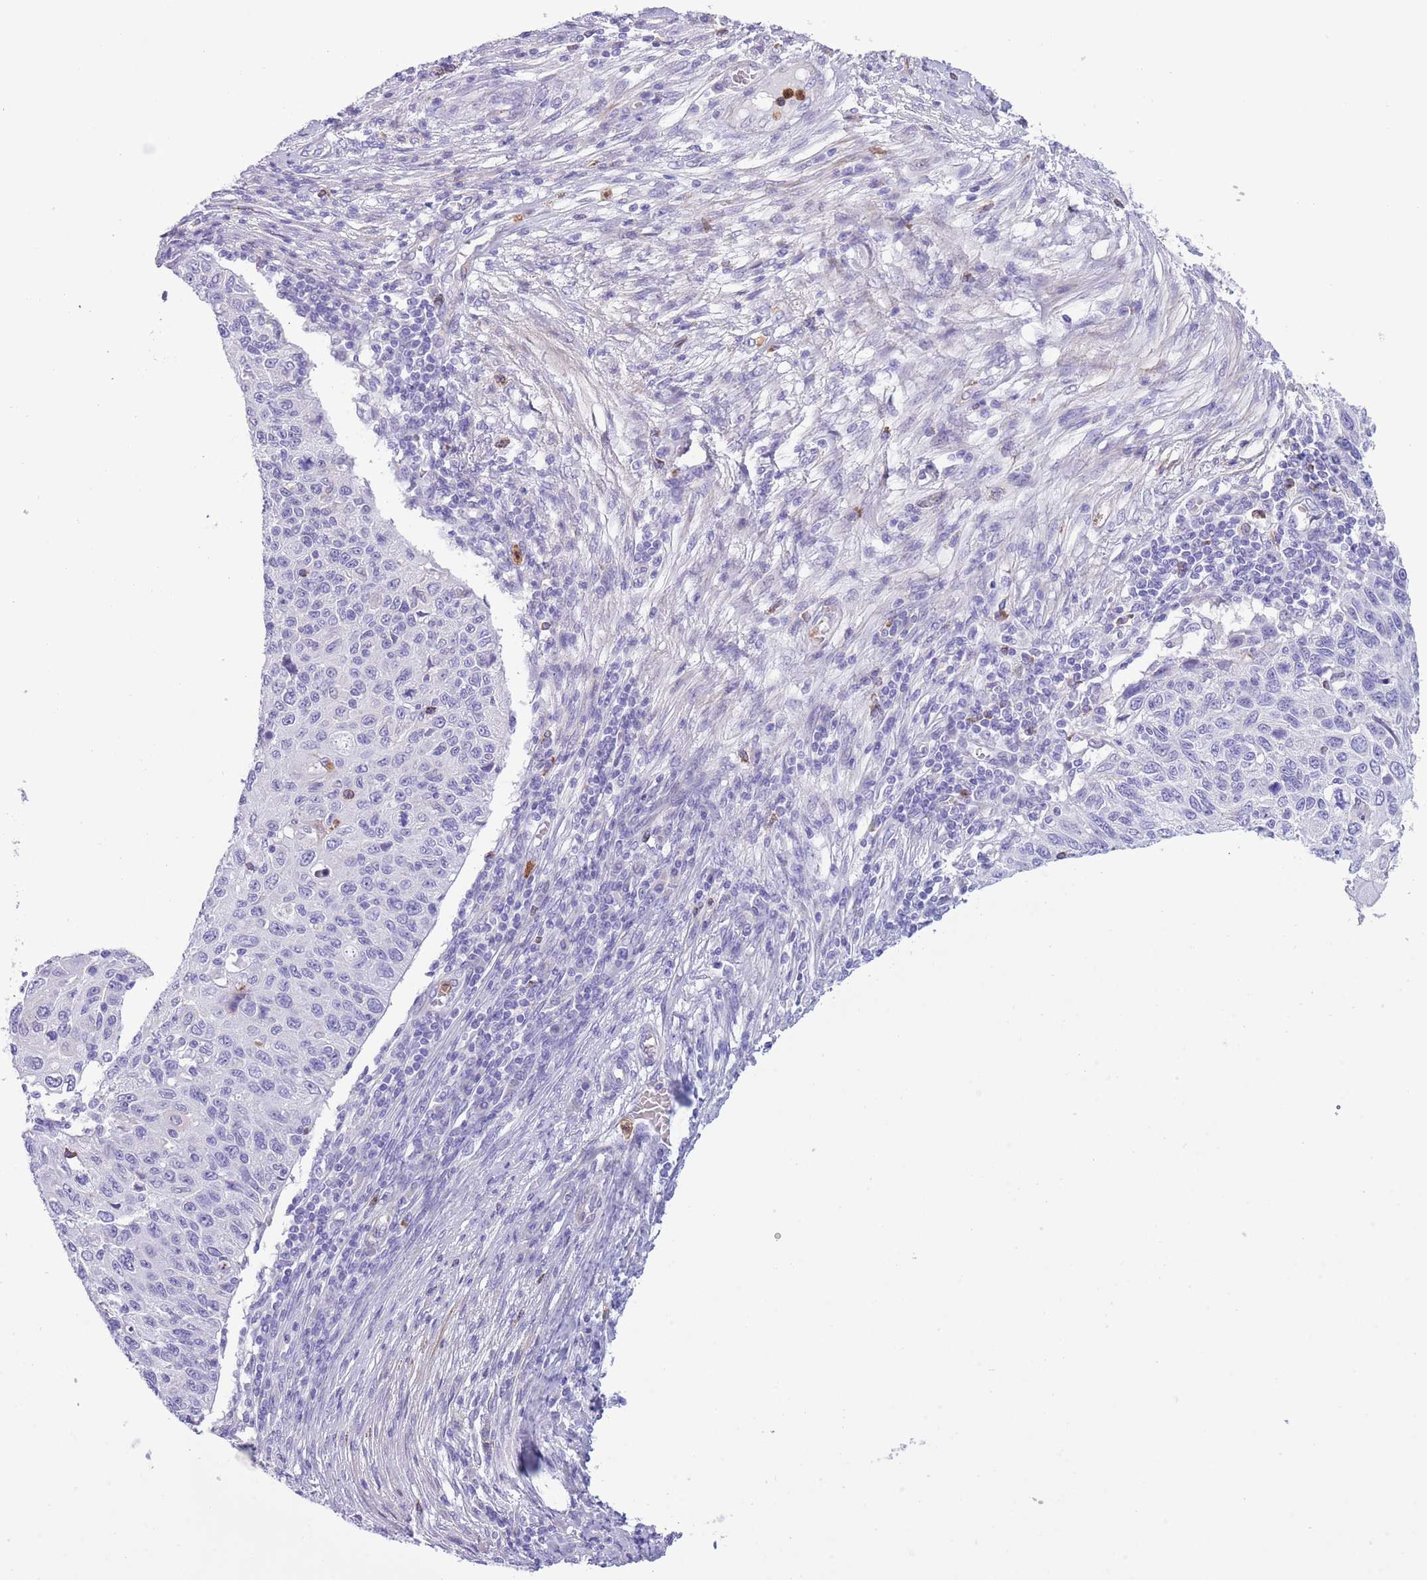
{"staining": {"intensity": "negative", "quantity": "none", "location": "none"}, "tissue": "cervical cancer", "cell_type": "Tumor cells", "image_type": "cancer", "snomed": [{"axis": "morphology", "description": "Squamous cell carcinoma, NOS"}, {"axis": "topography", "description": "Cervix"}], "caption": "Cervical squamous cell carcinoma was stained to show a protein in brown. There is no significant positivity in tumor cells. (Stains: DAB (3,3'-diaminobenzidine) immunohistochemistry (IHC) with hematoxylin counter stain, Microscopy: brightfield microscopy at high magnification).", "gene": "OR6M1", "patient": {"sex": "female", "age": 70}}